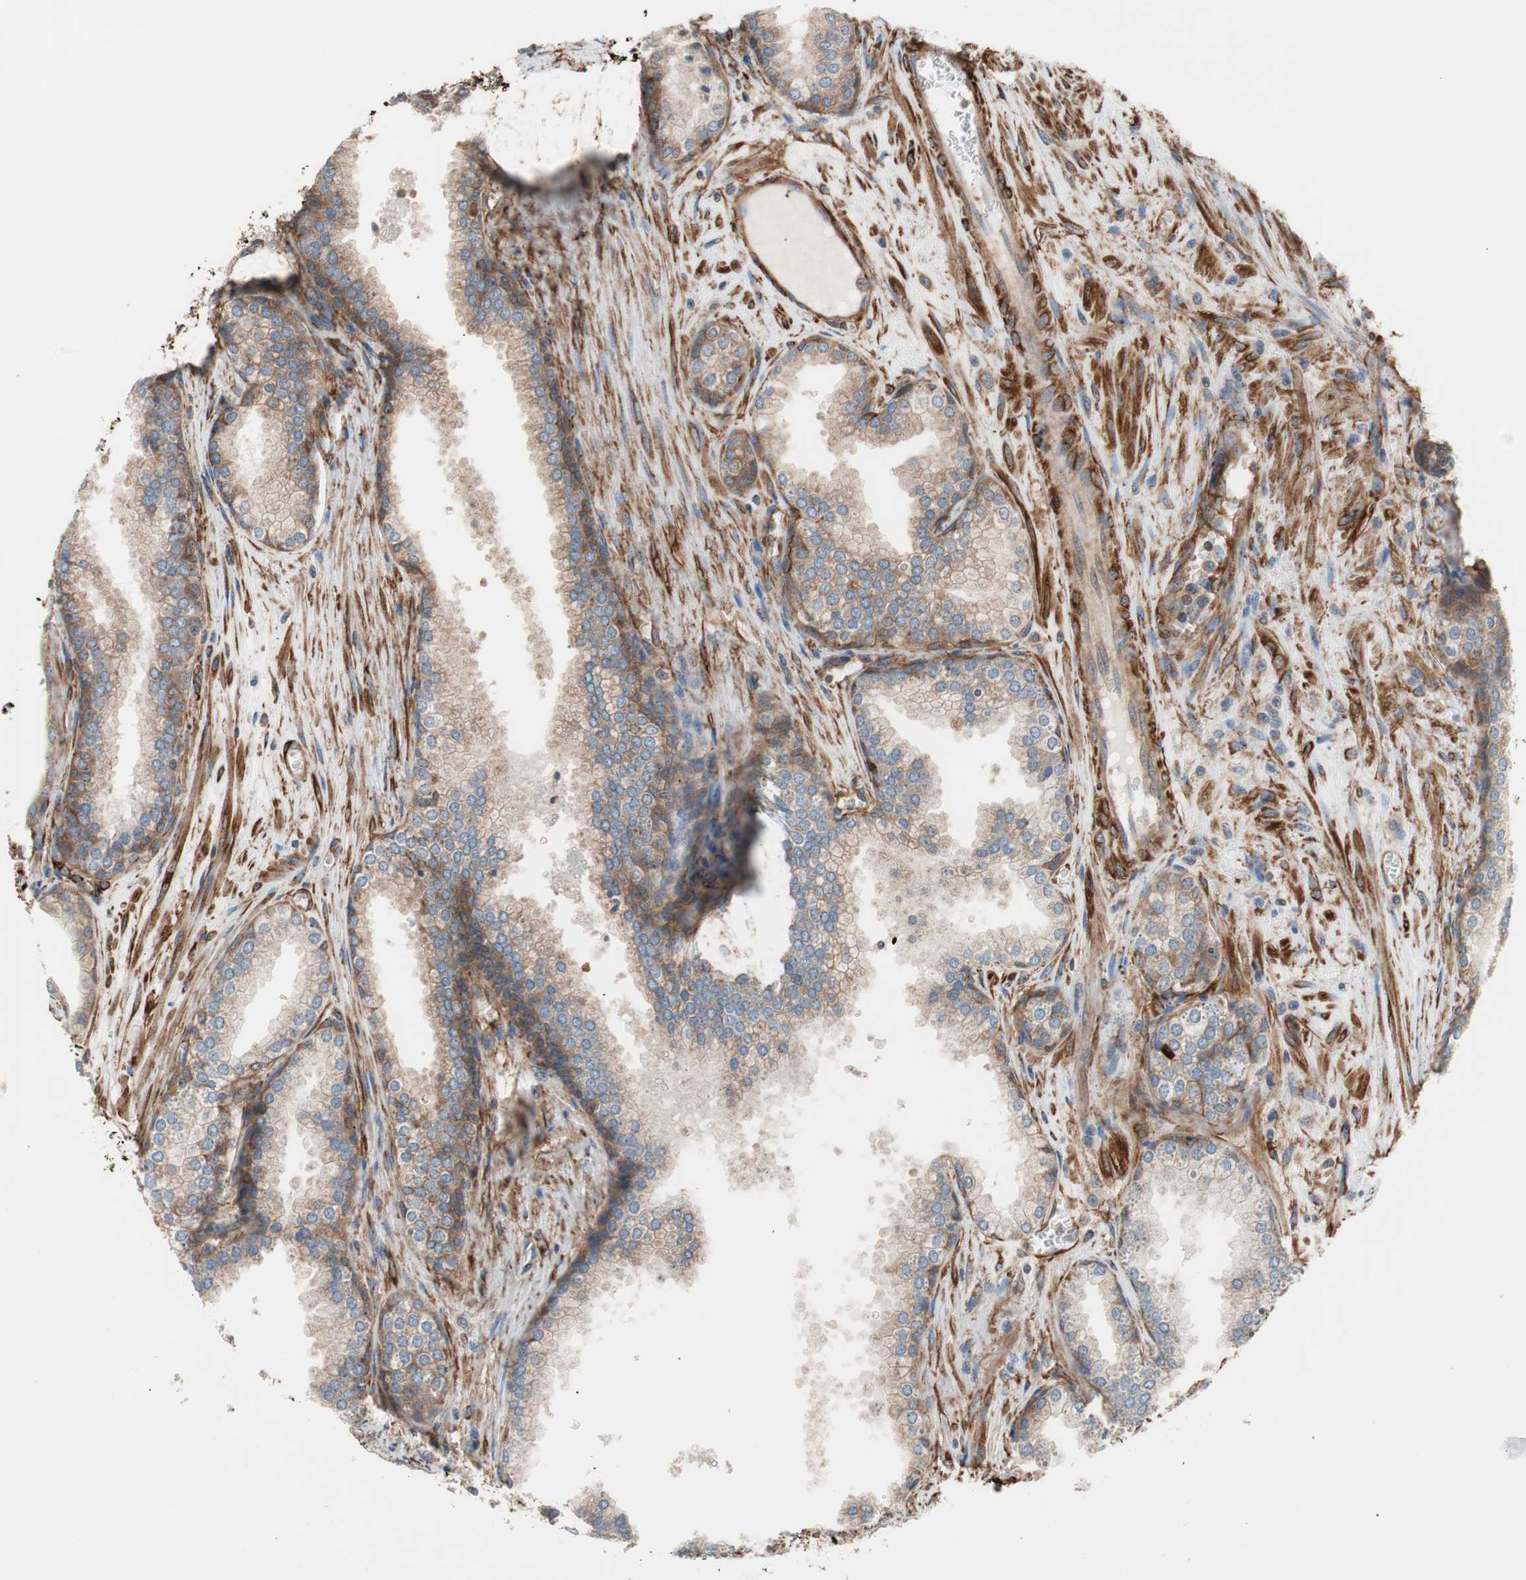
{"staining": {"intensity": "moderate", "quantity": ">75%", "location": "cytoplasmic/membranous"}, "tissue": "prostate cancer", "cell_type": "Tumor cells", "image_type": "cancer", "snomed": [{"axis": "morphology", "description": "Adenocarcinoma, Low grade"}, {"axis": "topography", "description": "Prostate"}], "caption": "High-magnification brightfield microscopy of prostate cancer stained with DAB (brown) and counterstained with hematoxylin (blue). tumor cells exhibit moderate cytoplasmic/membranous staining is seen in about>75% of cells.", "gene": "GPSM2", "patient": {"sex": "male", "age": 60}}